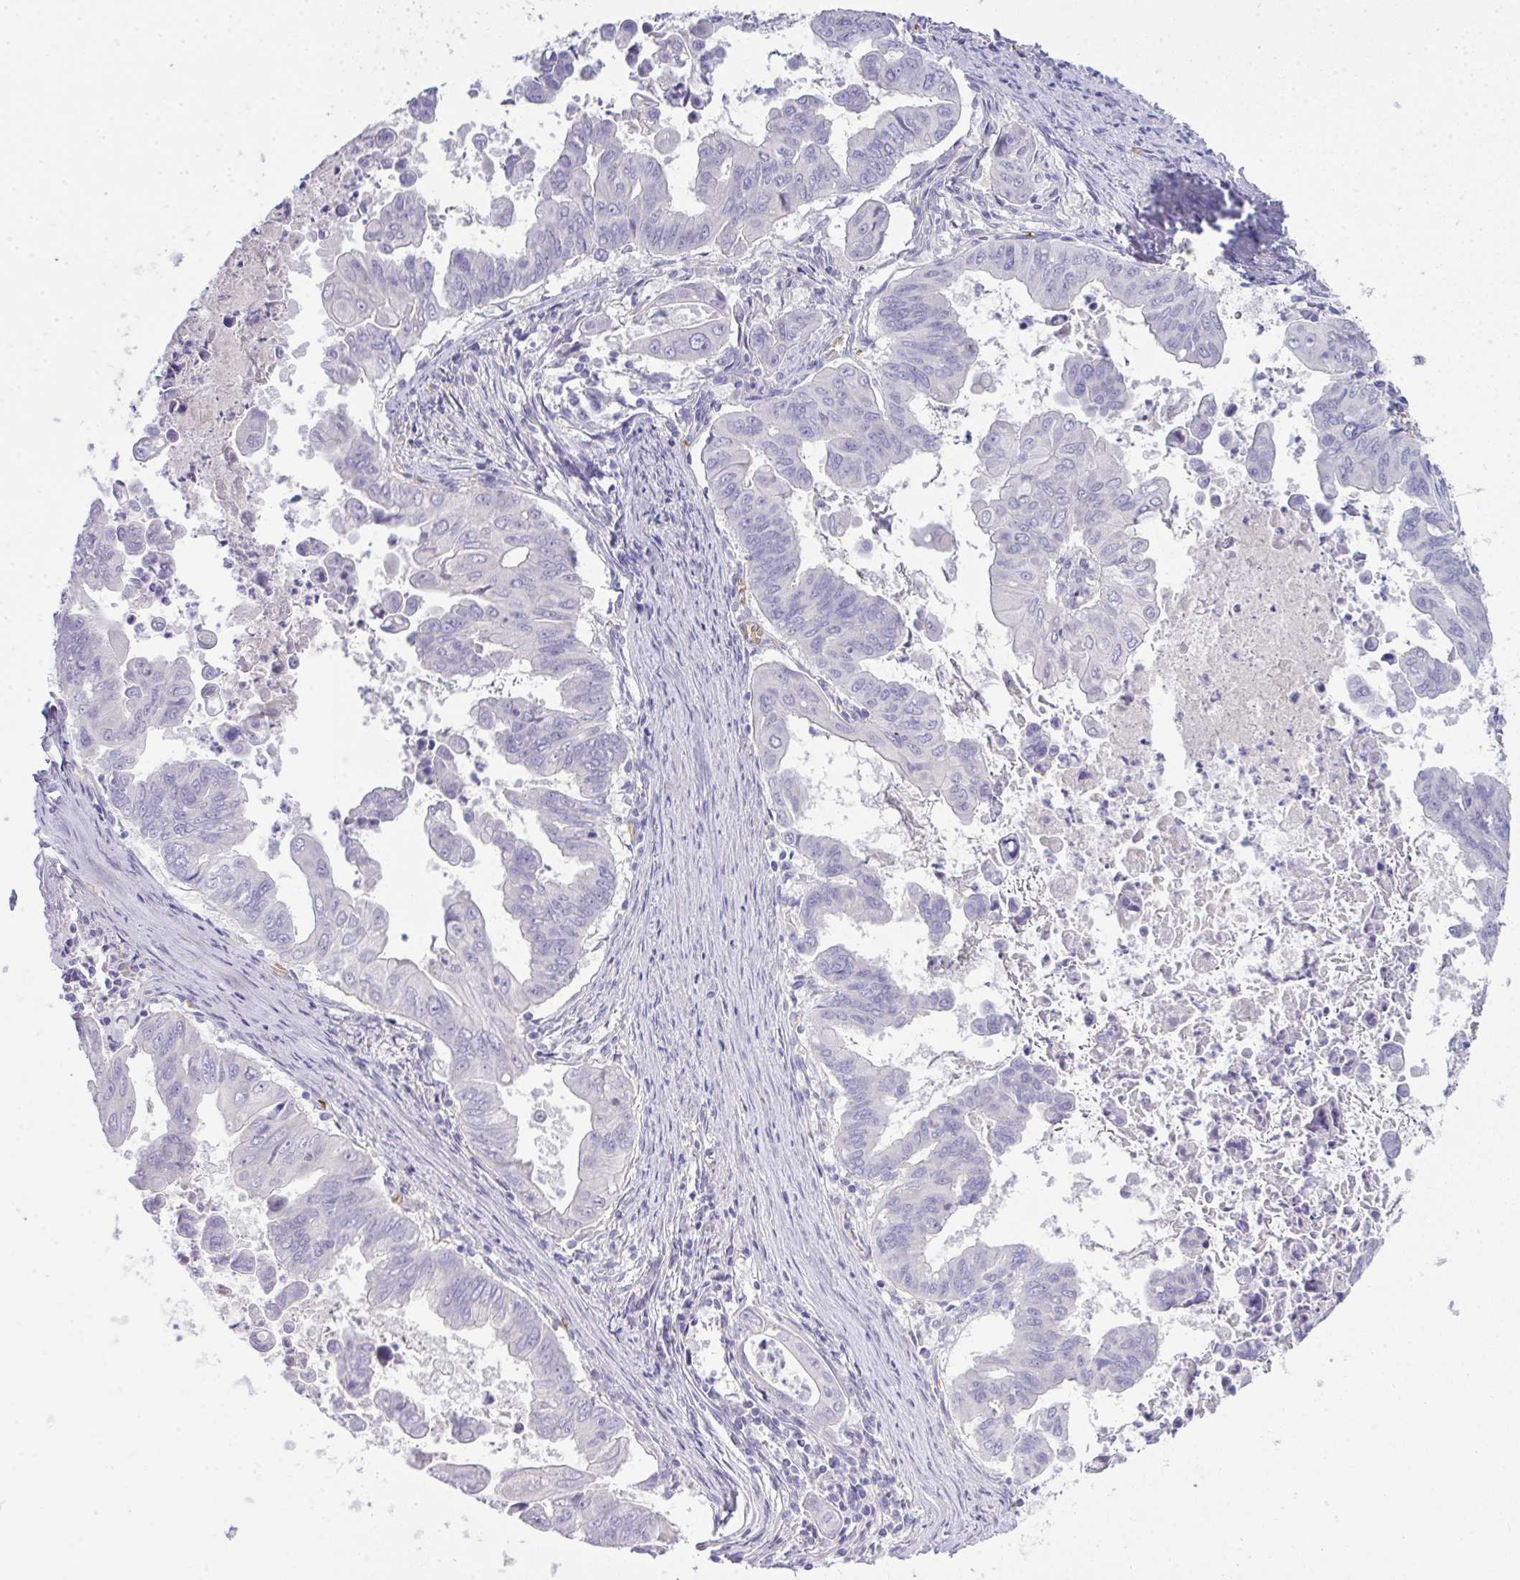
{"staining": {"intensity": "negative", "quantity": "none", "location": "none"}, "tissue": "stomach cancer", "cell_type": "Tumor cells", "image_type": "cancer", "snomed": [{"axis": "morphology", "description": "Adenocarcinoma, NOS"}, {"axis": "topography", "description": "Stomach, upper"}], "caption": "Immunohistochemistry image of neoplastic tissue: adenocarcinoma (stomach) stained with DAB (3,3'-diaminobenzidine) displays no significant protein staining in tumor cells.", "gene": "SPTB", "patient": {"sex": "male", "age": 80}}